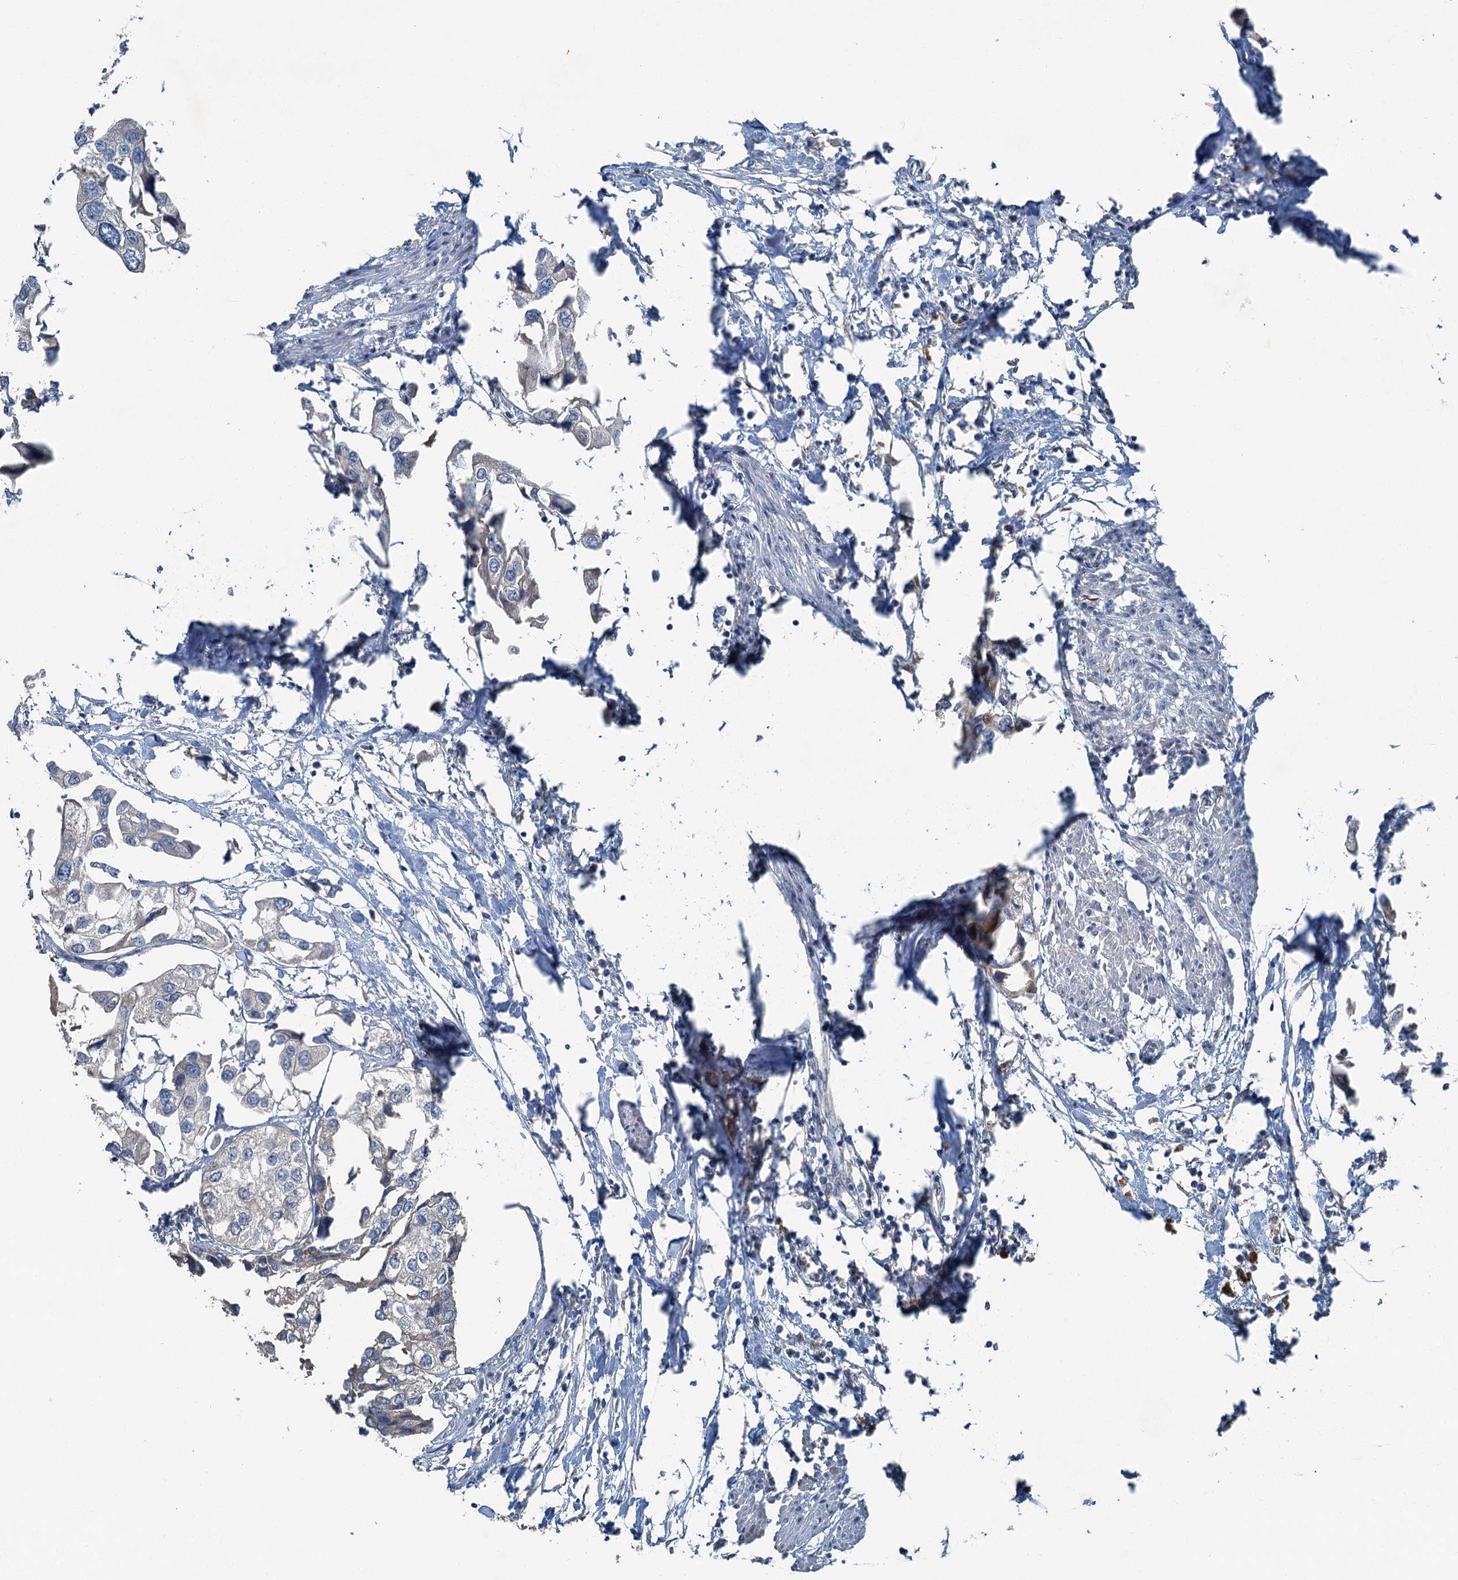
{"staining": {"intensity": "negative", "quantity": "none", "location": "none"}, "tissue": "urothelial cancer", "cell_type": "Tumor cells", "image_type": "cancer", "snomed": [{"axis": "morphology", "description": "Urothelial carcinoma, High grade"}, {"axis": "topography", "description": "Urinary bladder"}], "caption": "The immunohistochemistry (IHC) histopathology image has no significant positivity in tumor cells of urothelial cancer tissue.", "gene": "C6orf120", "patient": {"sex": "male", "age": 64}}